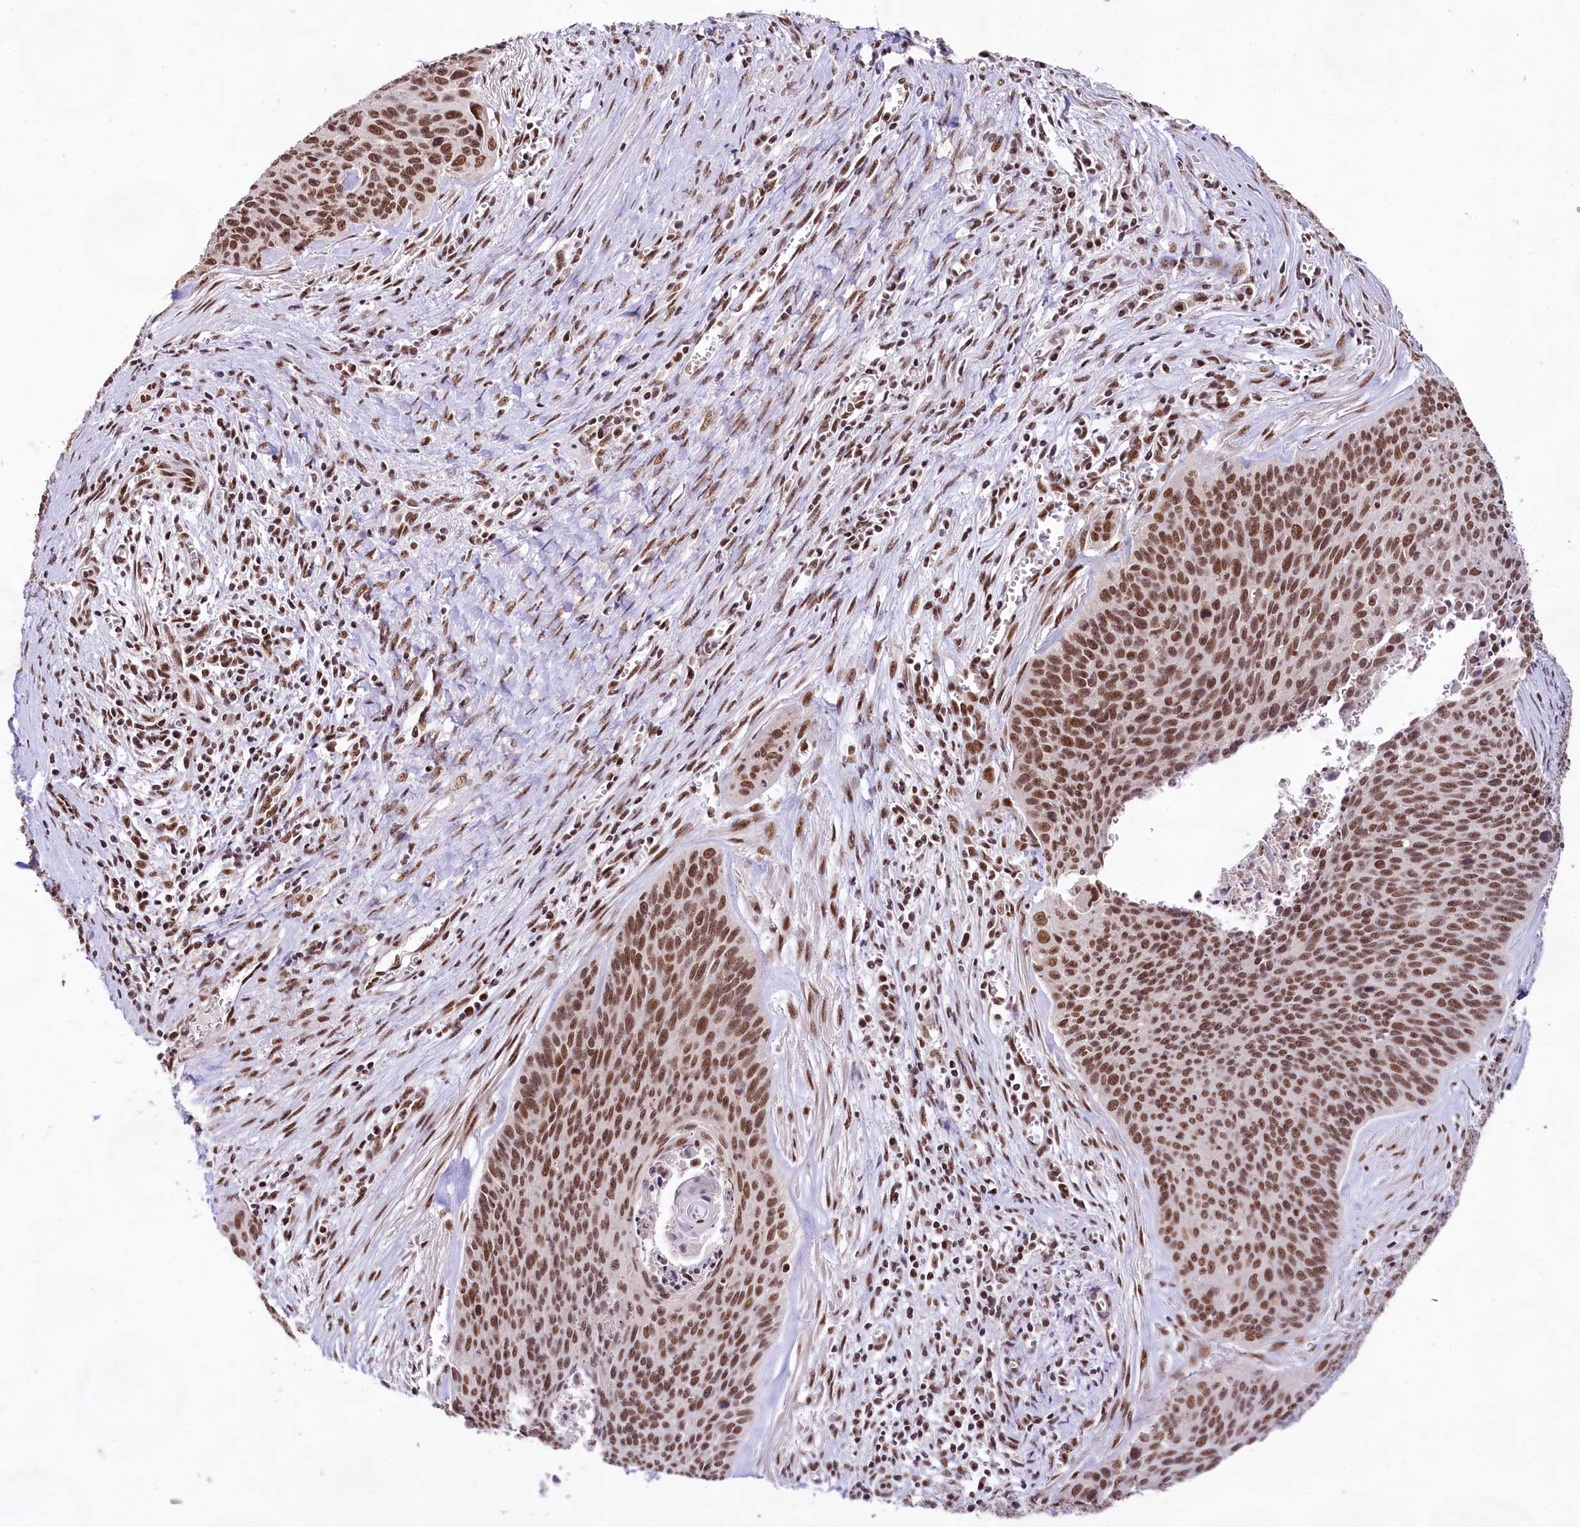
{"staining": {"intensity": "moderate", "quantity": ">75%", "location": "nuclear"}, "tissue": "cervical cancer", "cell_type": "Tumor cells", "image_type": "cancer", "snomed": [{"axis": "morphology", "description": "Squamous cell carcinoma, NOS"}, {"axis": "topography", "description": "Cervix"}], "caption": "This is an image of IHC staining of cervical cancer (squamous cell carcinoma), which shows moderate staining in the nuclear of tumor cells.", "gene": "HIRA", "patient": {"sex": "female", "age": 55}}